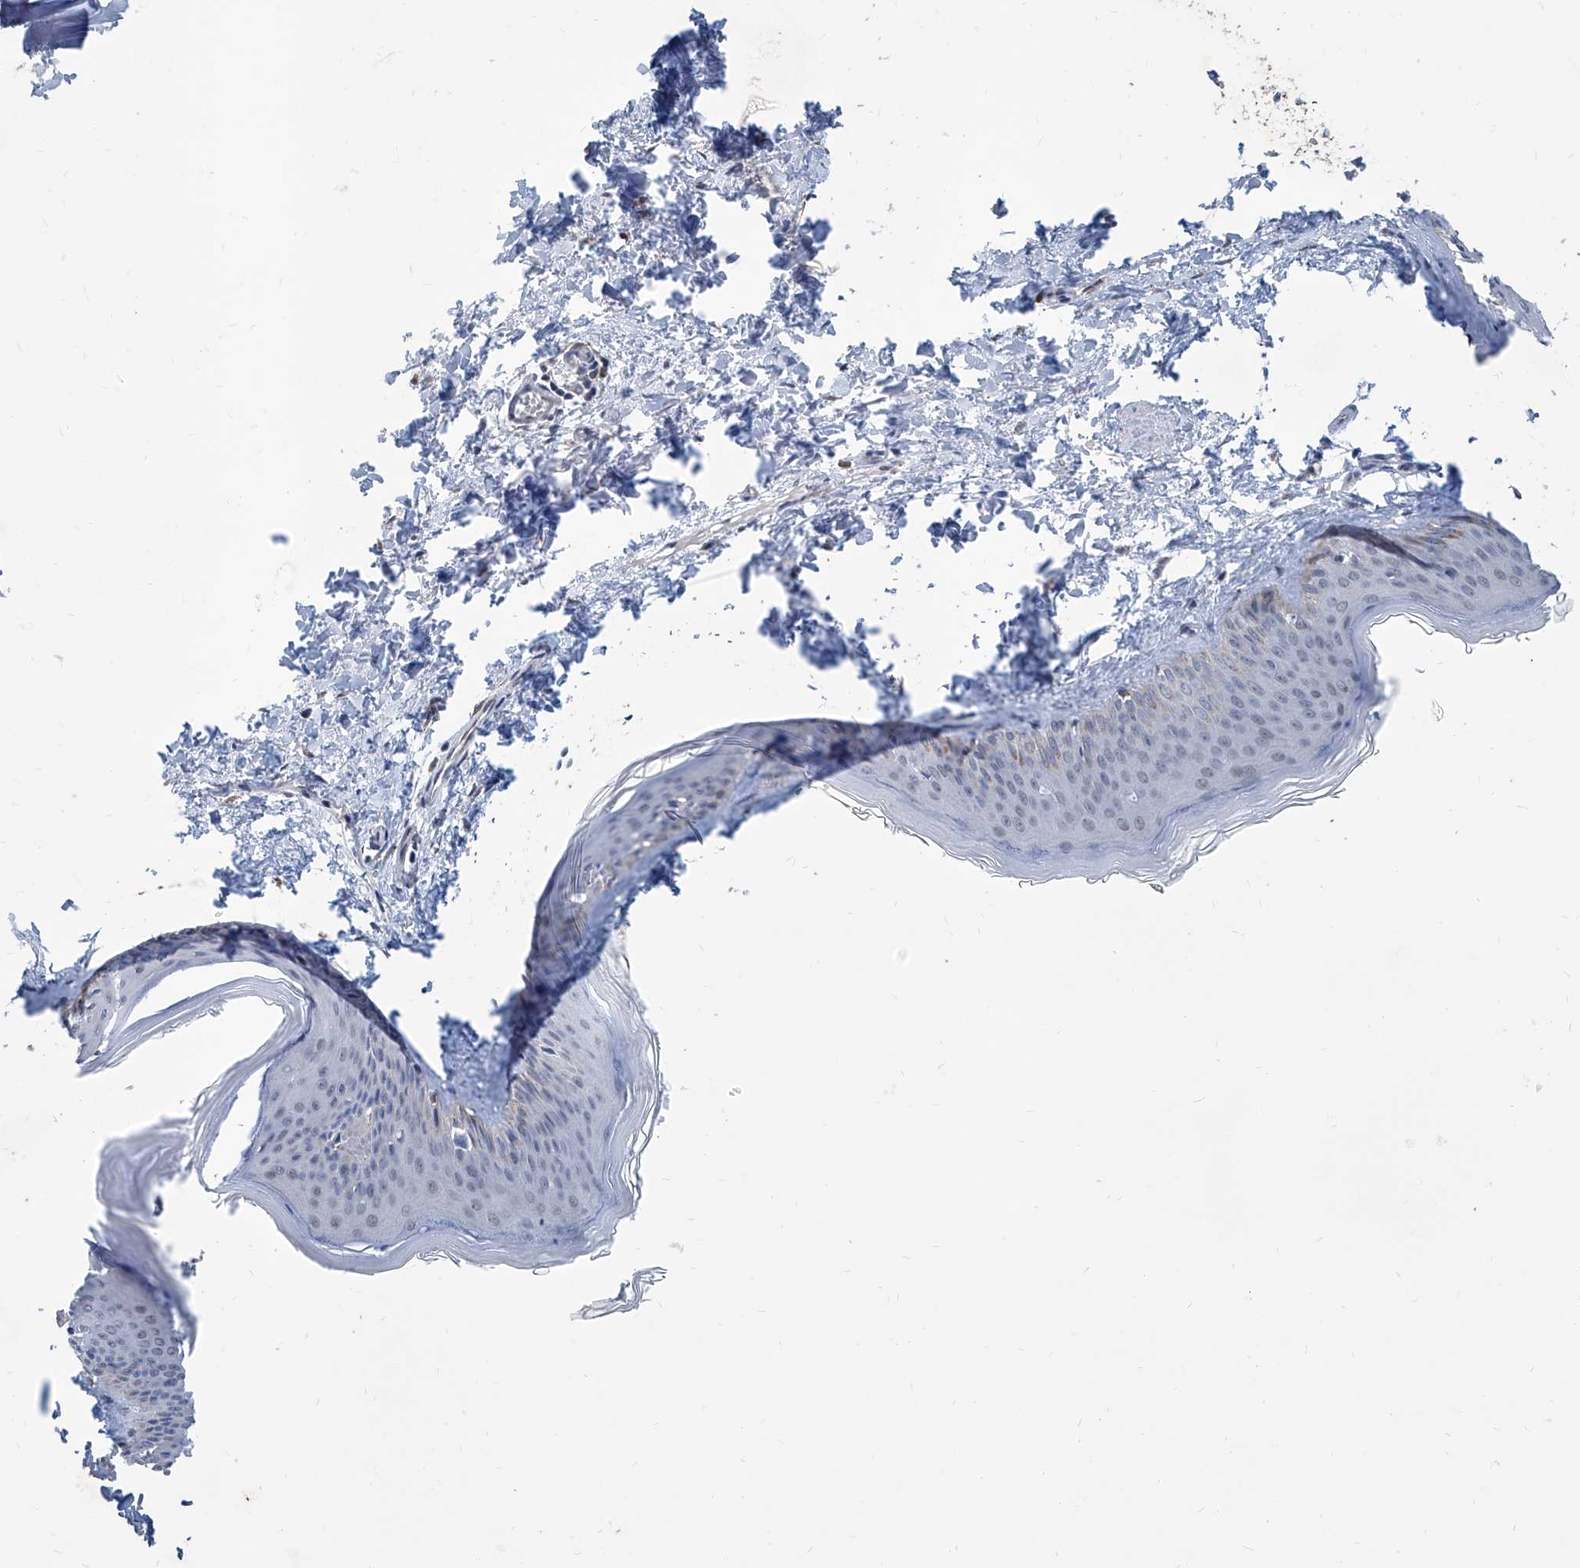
{"staining": {"intensity": "negative", "quantity": "none", "location": "none"}, "tissue": "skin", "cell_type": "Fibroblasts", "image_type": "normal", "snomed": [{"axis": "morphology", "description": "Normal tissue, NOS"}, {"axis": "topography", "description": "Skin"}], "caption": "Fibroblasts show no significant protein positivity in benign skin. (DAB (3,3'-diaminobenzidine) immunohistochemistry (IHC) with hematoxylin counter stain).", "gene": "USP48", "patient": {"sex": "female", "age": 27}}